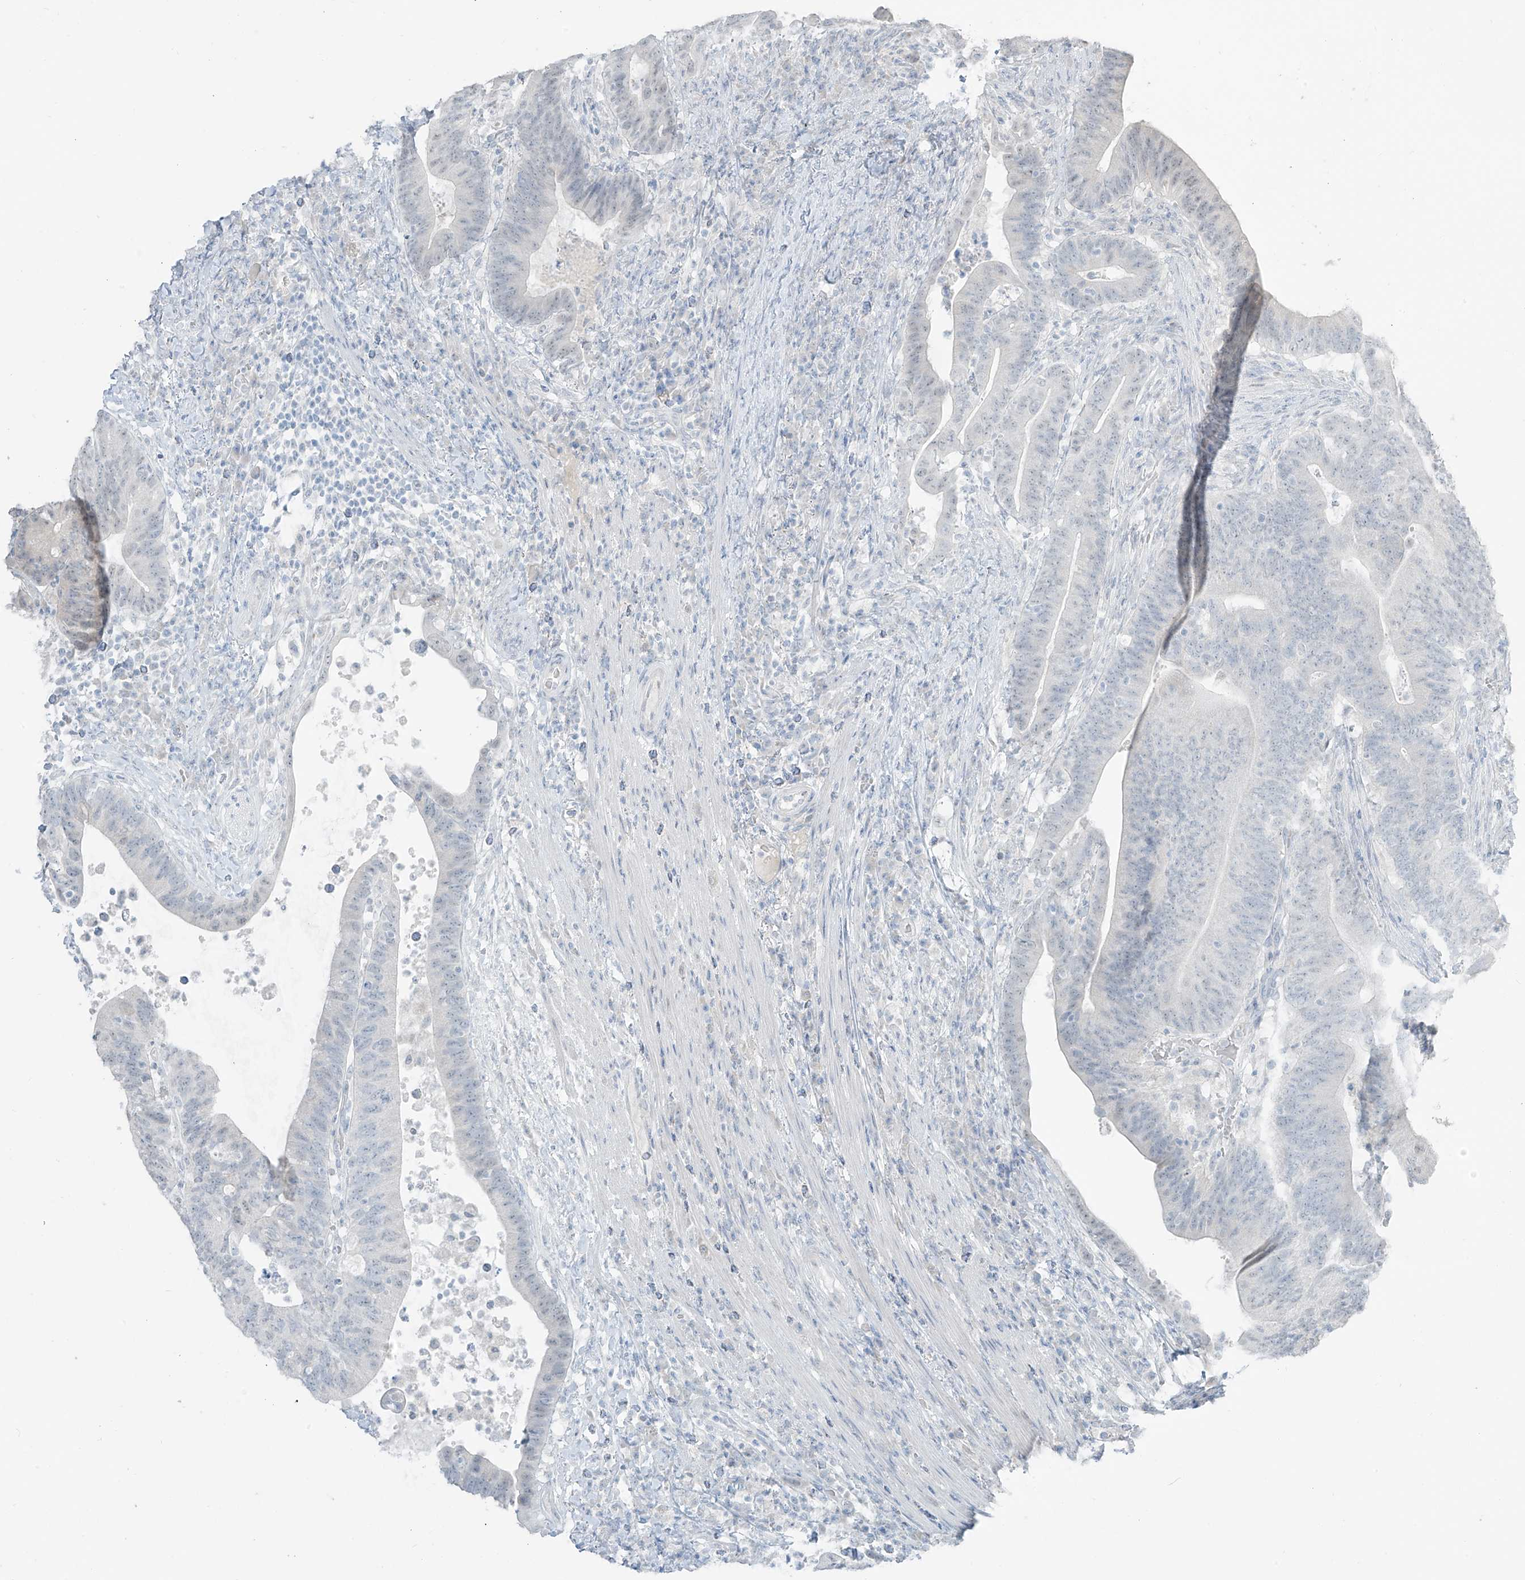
{"staining": {"intensity": "negative", "quantity": "none", "location": "none"}, "tissue": "colorectal cancer", "cell_type": "Tumor cells", "image_type": "cancer", "snomed": [{"axis": "morphology", "description": "Adenocarcinoma, NOS"}, {"axis": "topography", "description": "Colon"}], "caption": "Tumor cells show no significant staining in adenocarcinoma (colorectal). The staining was performed using DAB (3,3'-diaminobenzidine) to visualize the protein expression in brown, while the nuclei were stained in blue with hematoxylin (Magnification: 20x).", "gene": "PRDM6", "patient": {"sex": "female", "age": 66}}